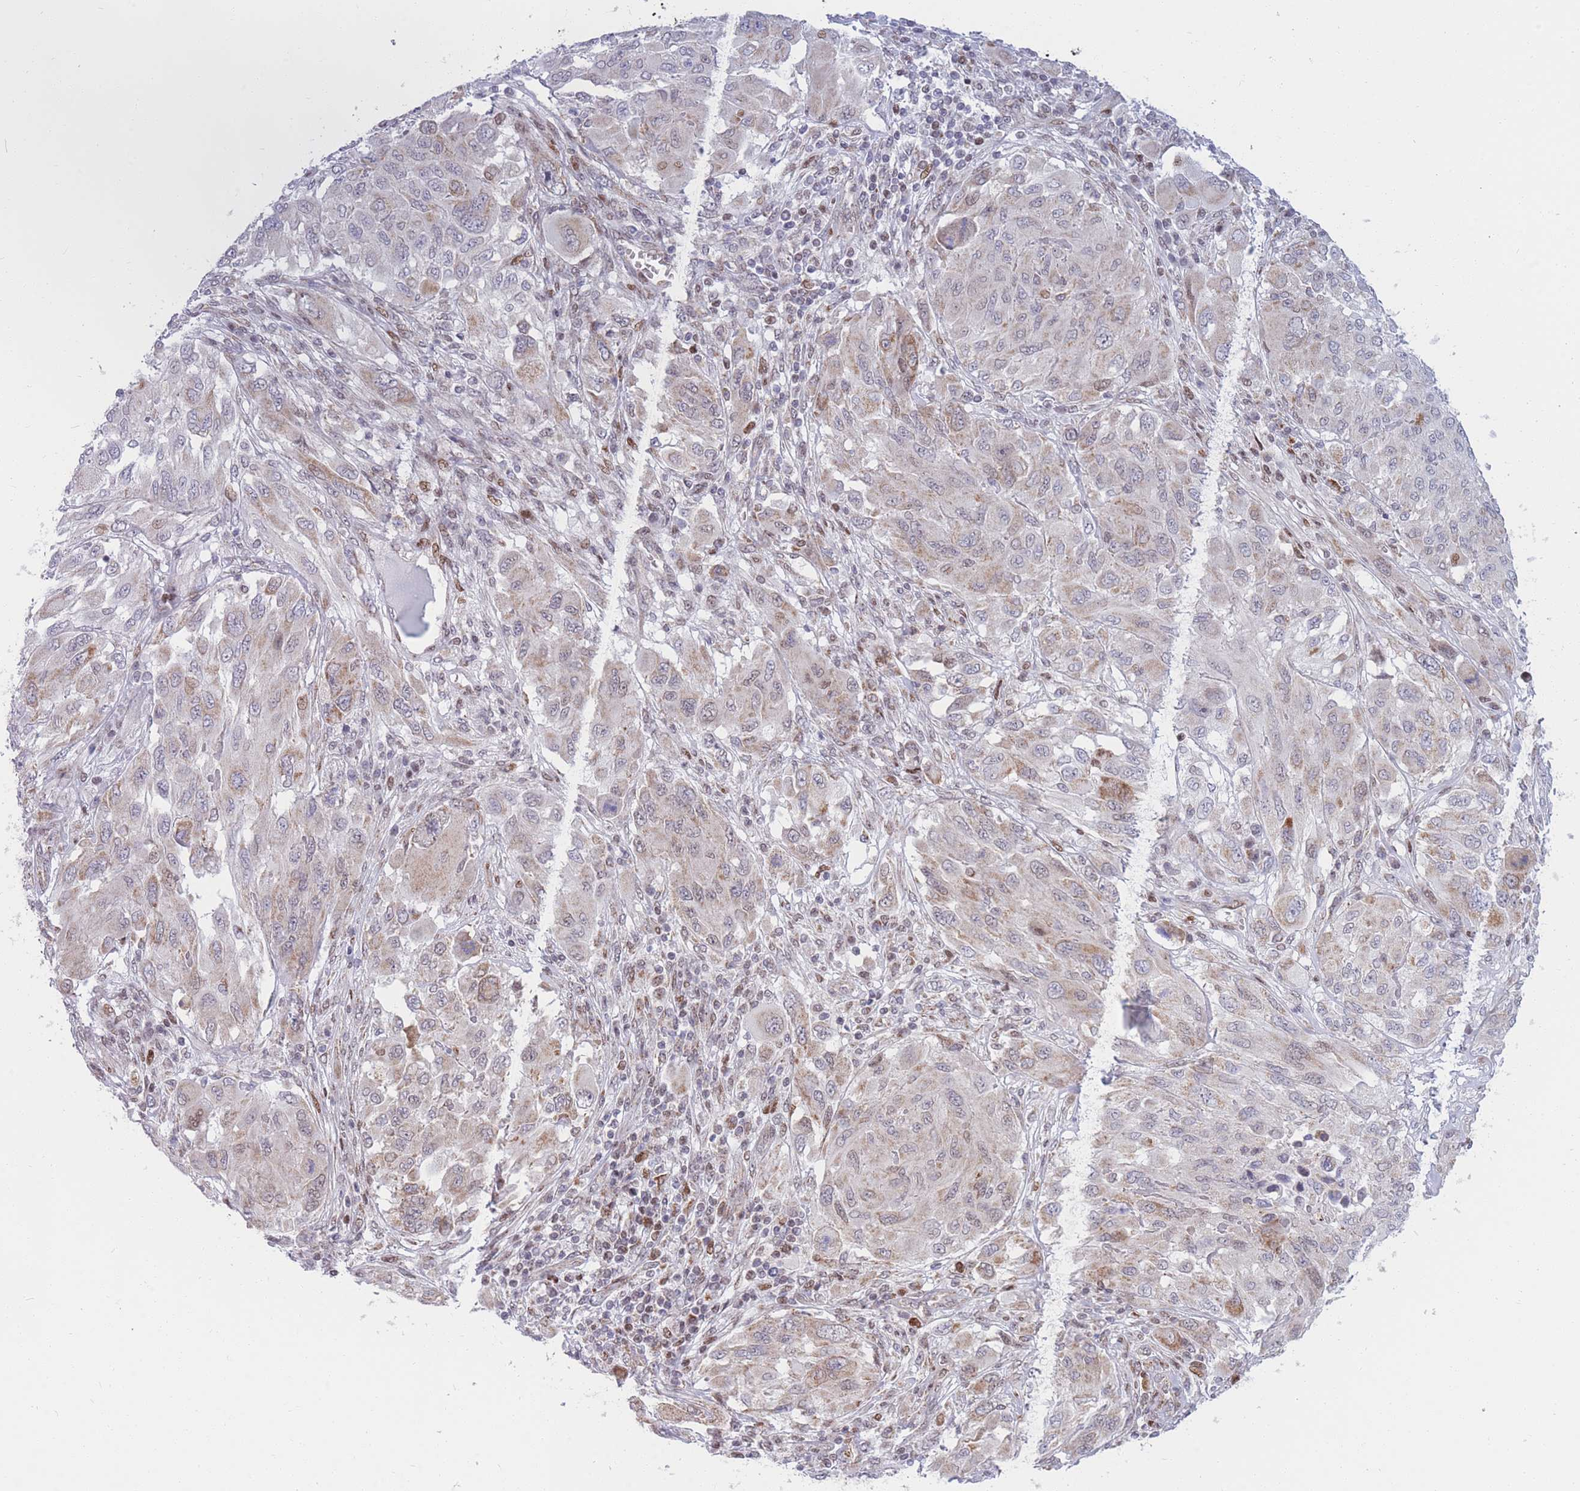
{"staining": {"intensity": "weak", "quantity": "<25%", "location": "cytoplasmic/membranous"}, "tissue": "melanoma", "cell_type": "Tumor cells", "image_type": "cancer", "snomed": [{"axis": "morphology", "description": "Malignant melanoma, NOS"}, {"axis": "topography", "description": "Skin"}], "caption": "High power microscopy micrograph of an IHC image of melanoma, revealing no significant positivity in tumor cells.", "gene": "MOB4", "patient": {"sex": "female", "age": 91}}